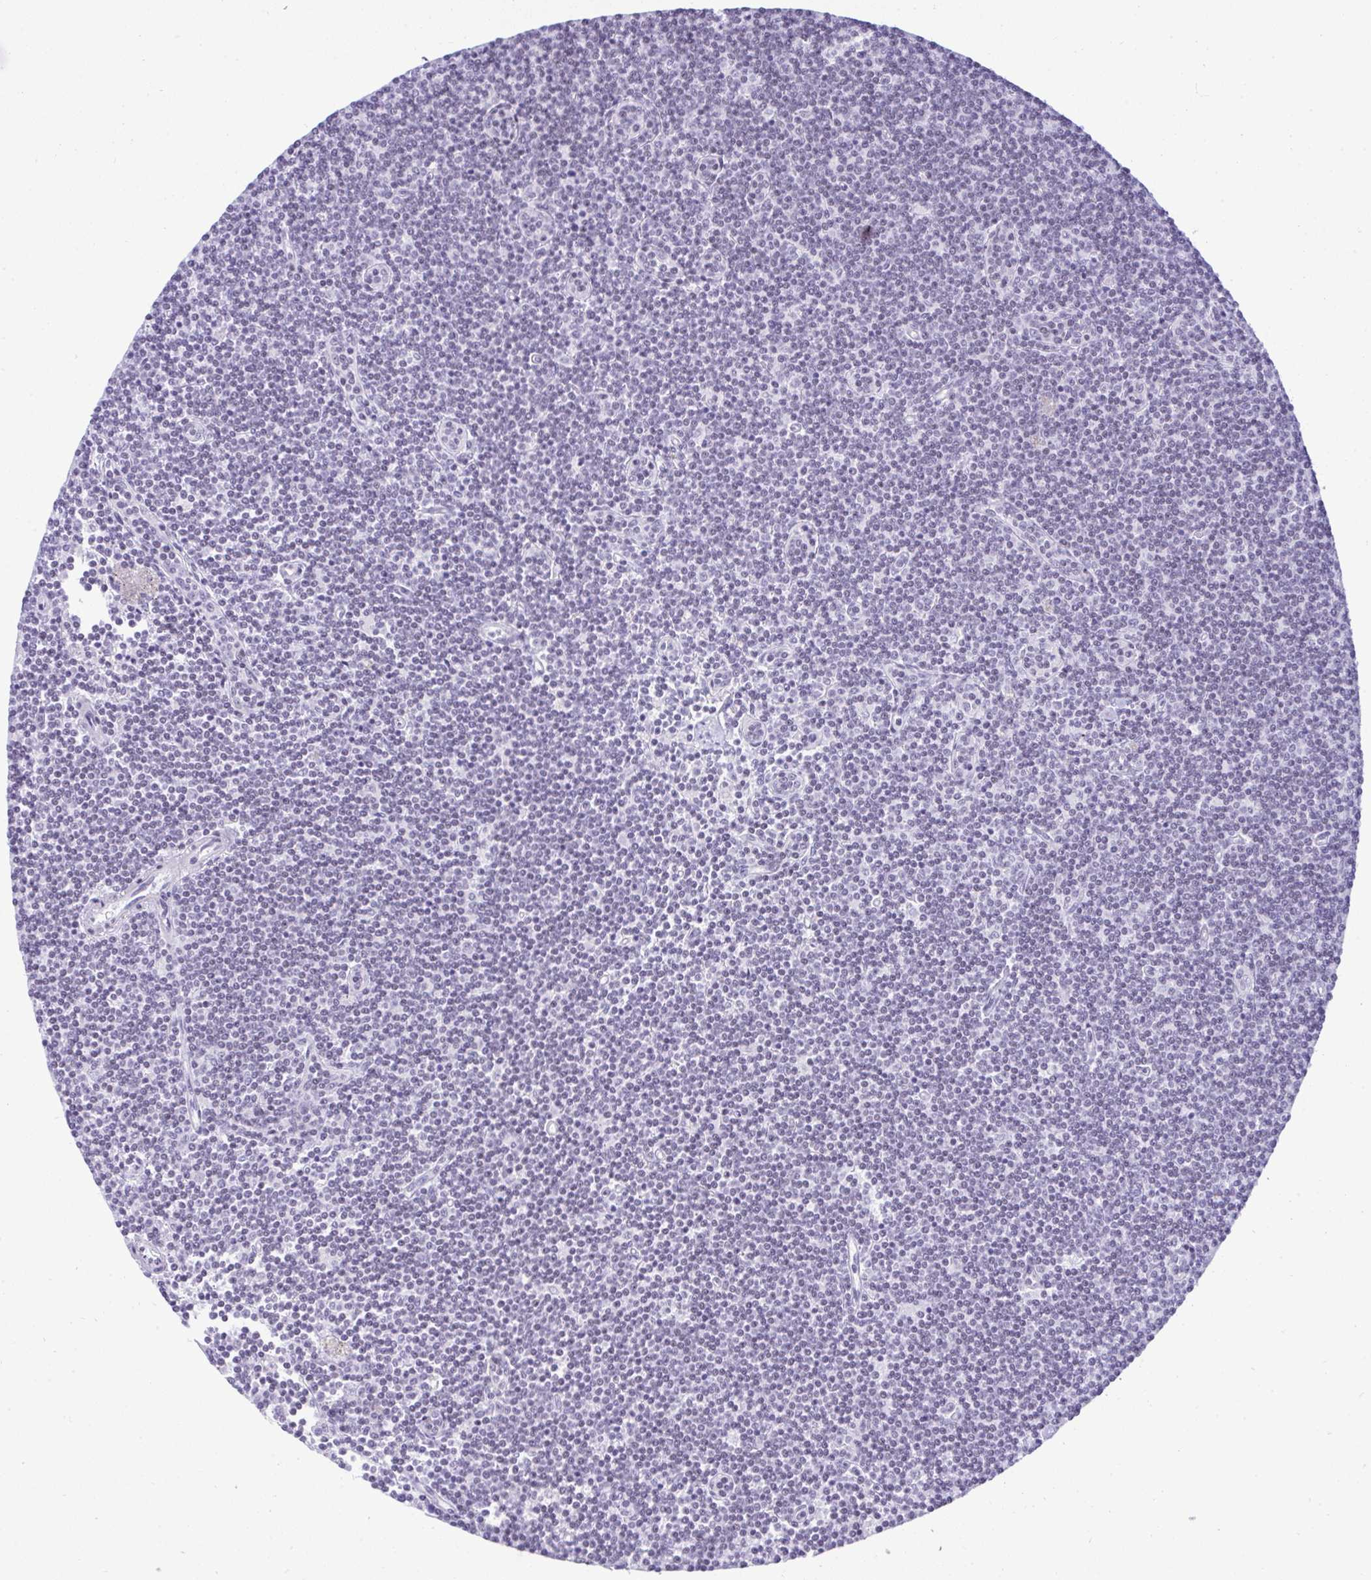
{"staining": {"intensity": "negative", "quantity": "none", "location": "none"}, "tissue": "lymphoma", "cell_type": "Tumor cells", "image_type": "cancer", "snomed": [{"axis": "morphology", "description": "Malignant lymphoma, non-Hodgkin's type, Low grade"}, {"axis": "topography", "description": "Lymph node"}], "caption": "A photomicrograph of human low-grade malignant lymphoma, non-Hodgkin's type is negative for staining in tumor cells.", "gene": "RNF183", "patient": {"sex": "female", "age": 73}}